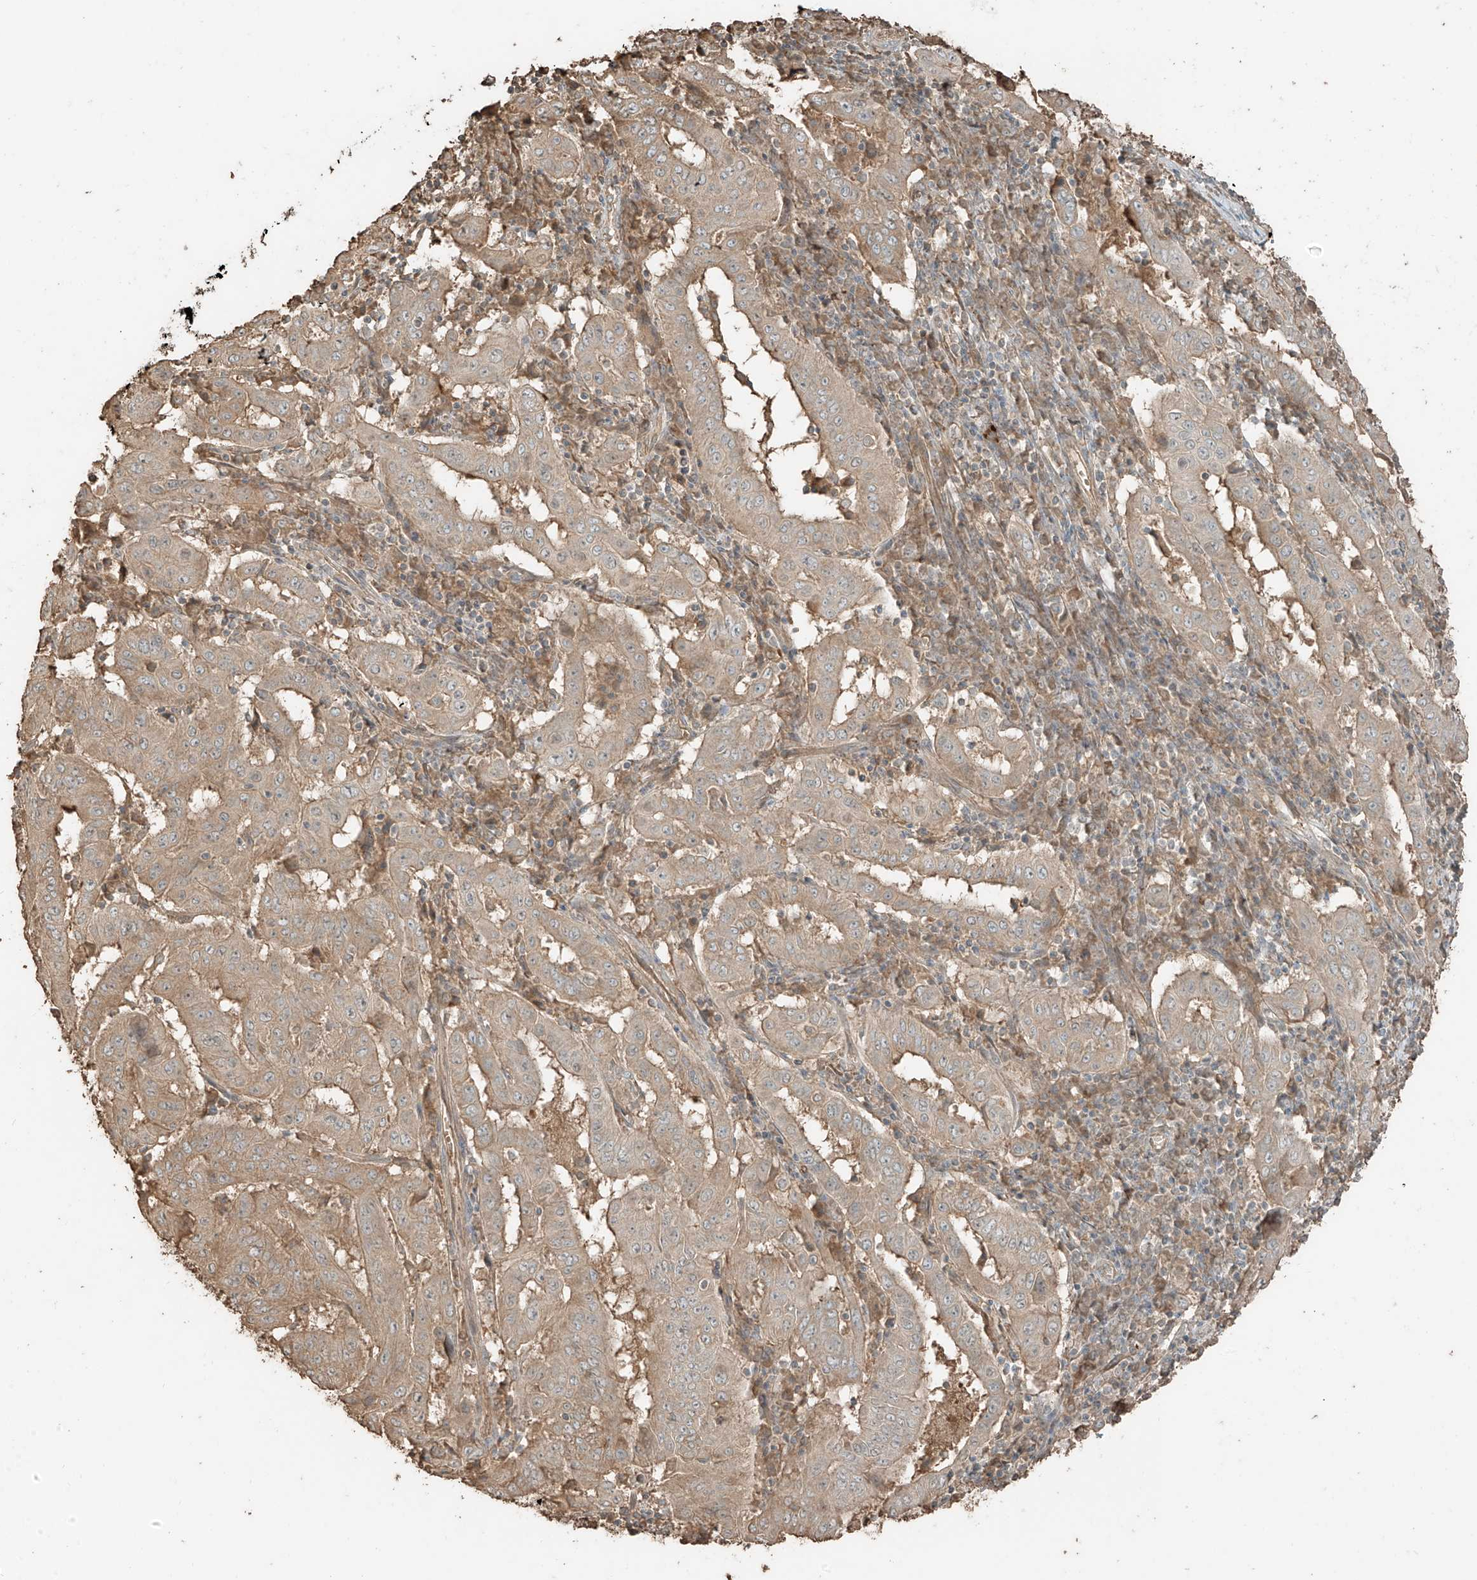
{"staining": {"intensity": "weak", "quantity": ">75%", "location": "cytoplasmic/membranous"}, "tissue": "pancreatic cancer", "cell_type": "Tumor cells", "image_type": "cancer", "snomed": [{"axis": "morphology", "description": "Adenocarcinoma, NOS"}, {"axis": "topography", "description": "Pancreas"}], "caption": "A photomicrograph showing weak cytoplasmic/membranous positivity in approximately >75% of tumor cells in adenocarcinoma (pancreatic), as visualized by brown immunohistochemical staining.", "gene": "RFTN2", "patient": {"sex": "male", "age": 63}}